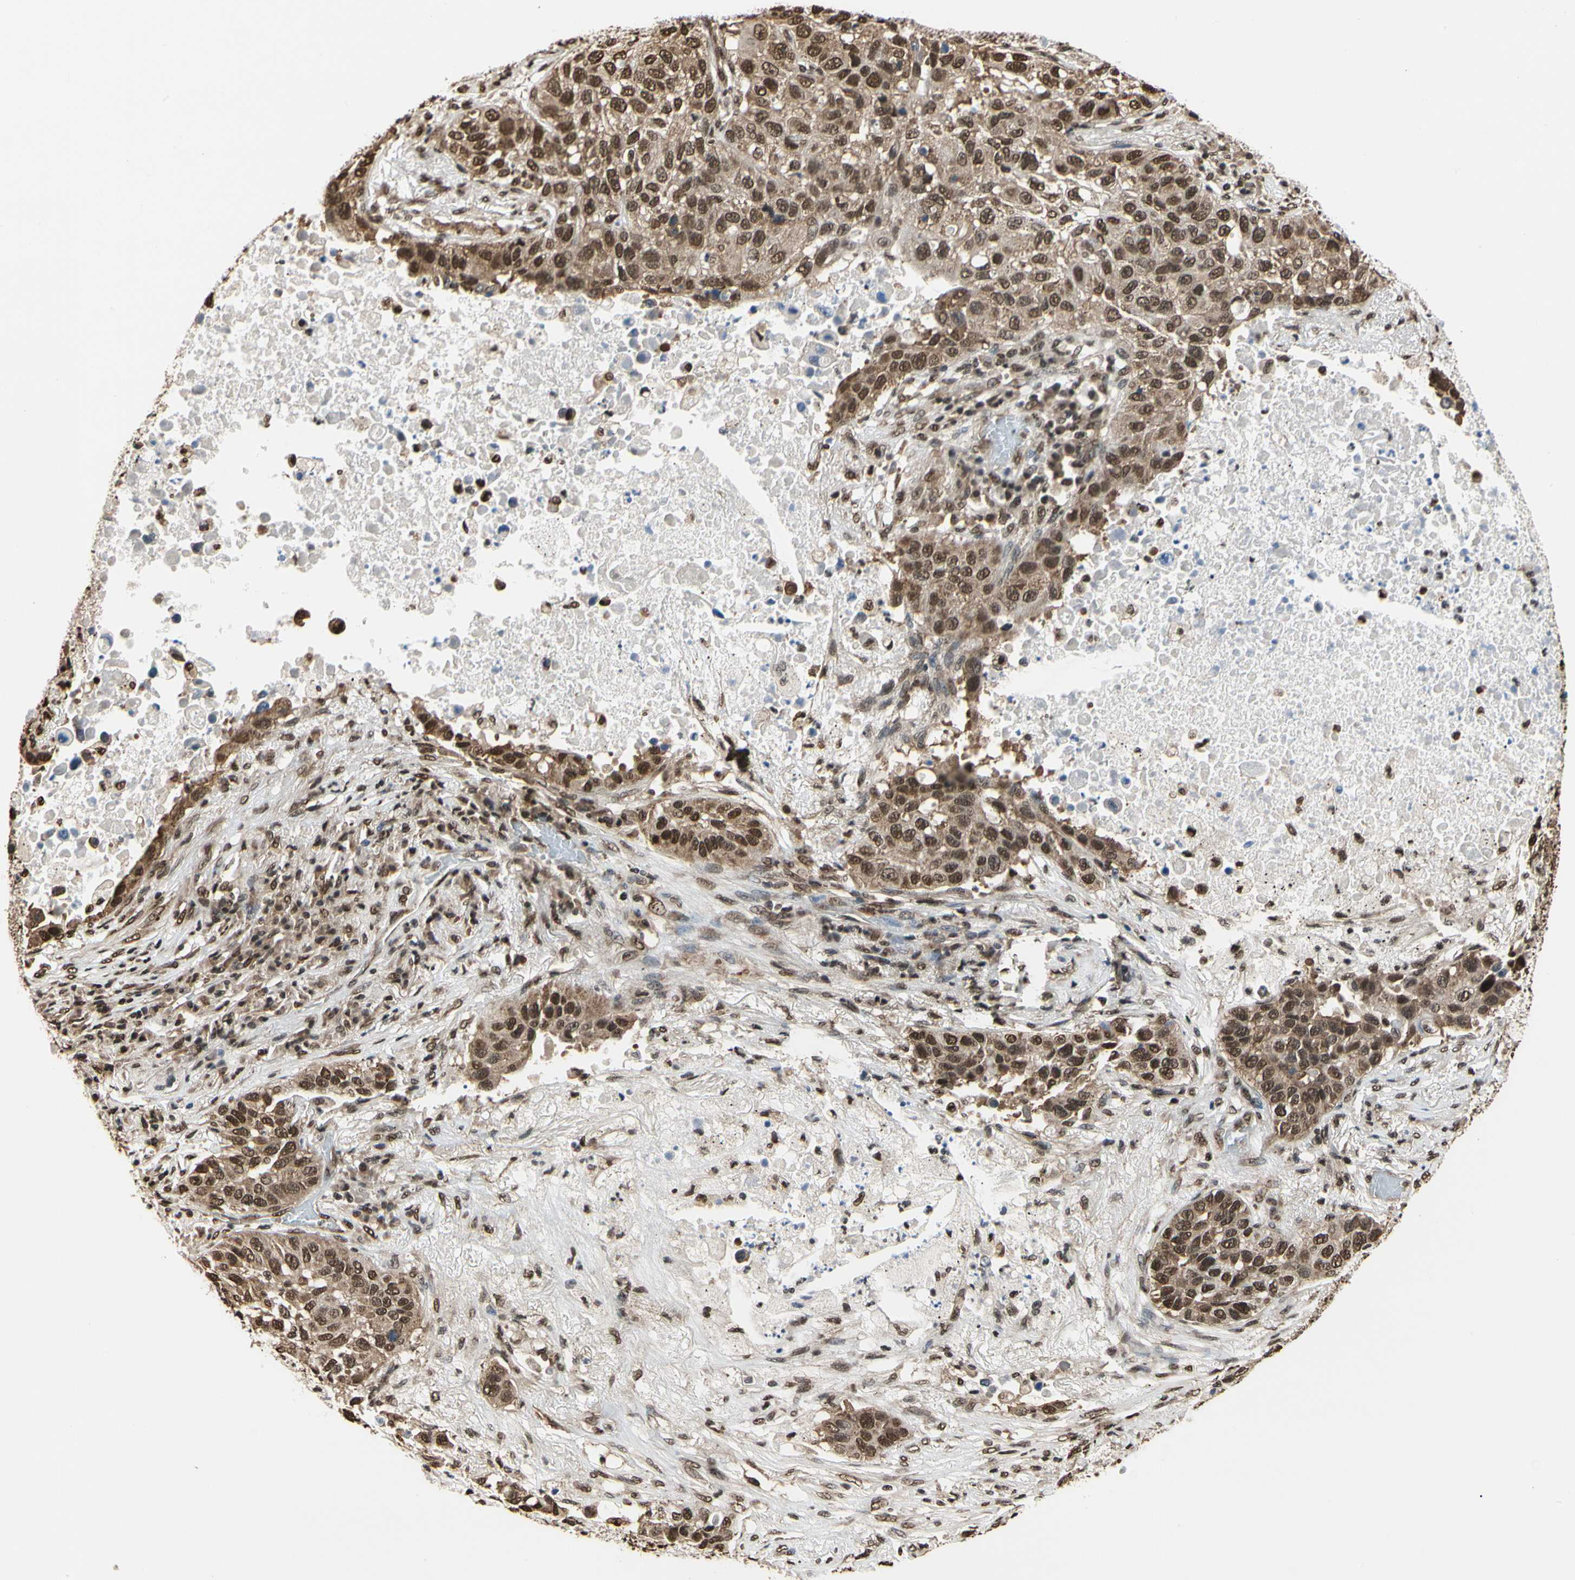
{"staining": {"intensity": "strong", "quantity": ">75%", "location": "cytoplasmic/membranous,nuclear"}, "tissue": "lung cancer", "cell_type": "Tumor cells", "image_type": "cancer", "snomed": [{"axis": "morphology", "description": "Squamous cell carcinoma, NOS"}, {"axis": "topography", "description": "Lung"}], "caption": "The histopathology image reveals a brown stain indicating the presence of a protein in the cytoplasmic/membranous and nuclear of tumor cells in lung squamous cell carcinoma. The staining was performed using DAB (3,3'-diaminobenzidine), with brown indicating positive protein expression. Nuclei are stained blue with hematoxylin.", "gene": "HNRNPK", "patient": {"sex": "male", "age": 57}}